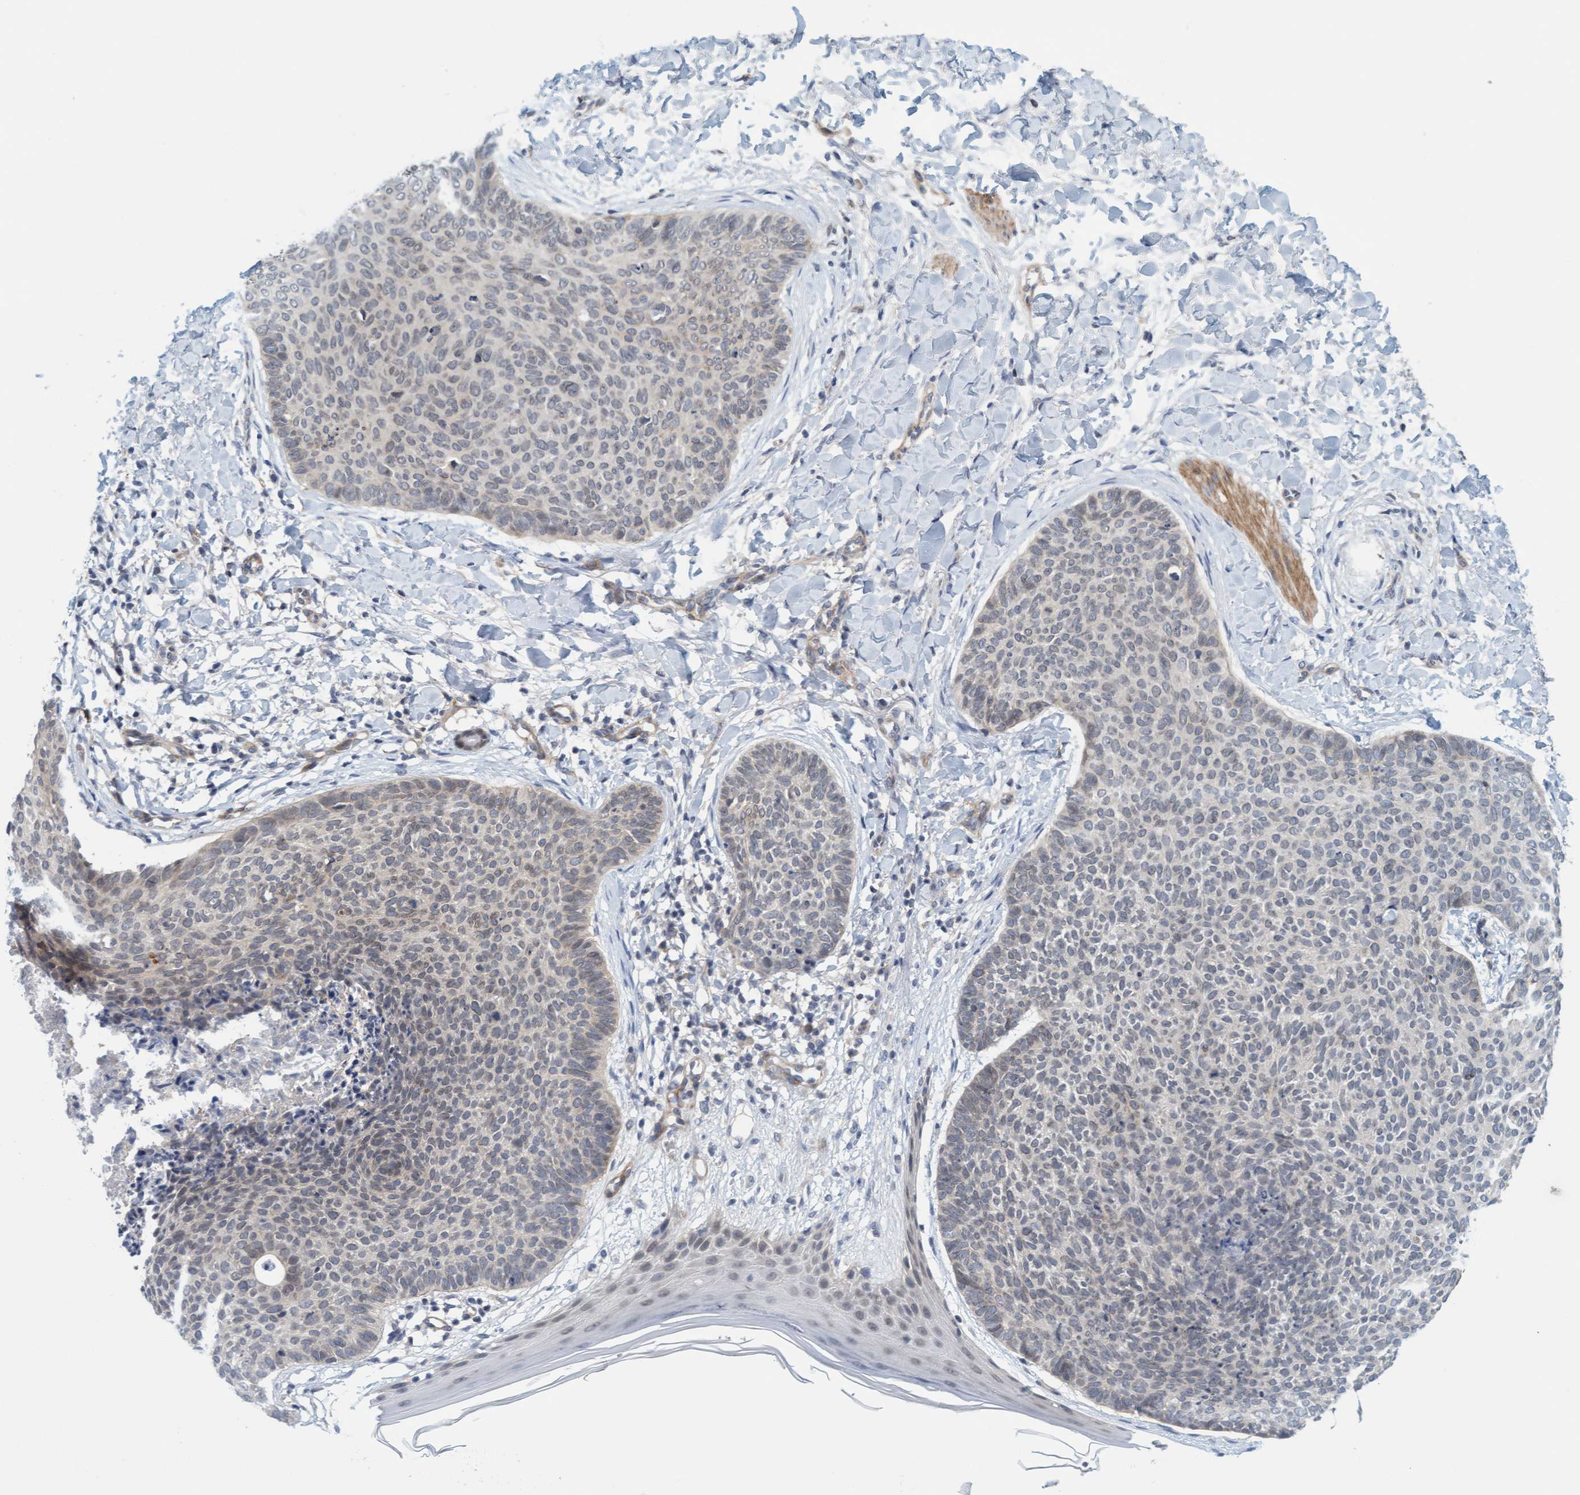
{"staining": {"intensity": "weak", "quantity": "<25%", "location": "cytoplasmic/membranous,nuclear"}, "tissue": "skin cancer", "cell_type": "Tumor cells", "image_type": "cancer", "snomed": [{"axis": "morphology", "description": "Normal tissue, NOS"}, {"axis": "morphology", "description": "Basal cell carcinoma"}, {"axis": "topography", "description": "Skin"}], "caption": "Immunohistochemical staining of human skin cancer (basal cell carcinoma) displays no significant expression in tumor cells.", "gene": "TSTD2", "patient": {"sex": "male", "age": 50}}